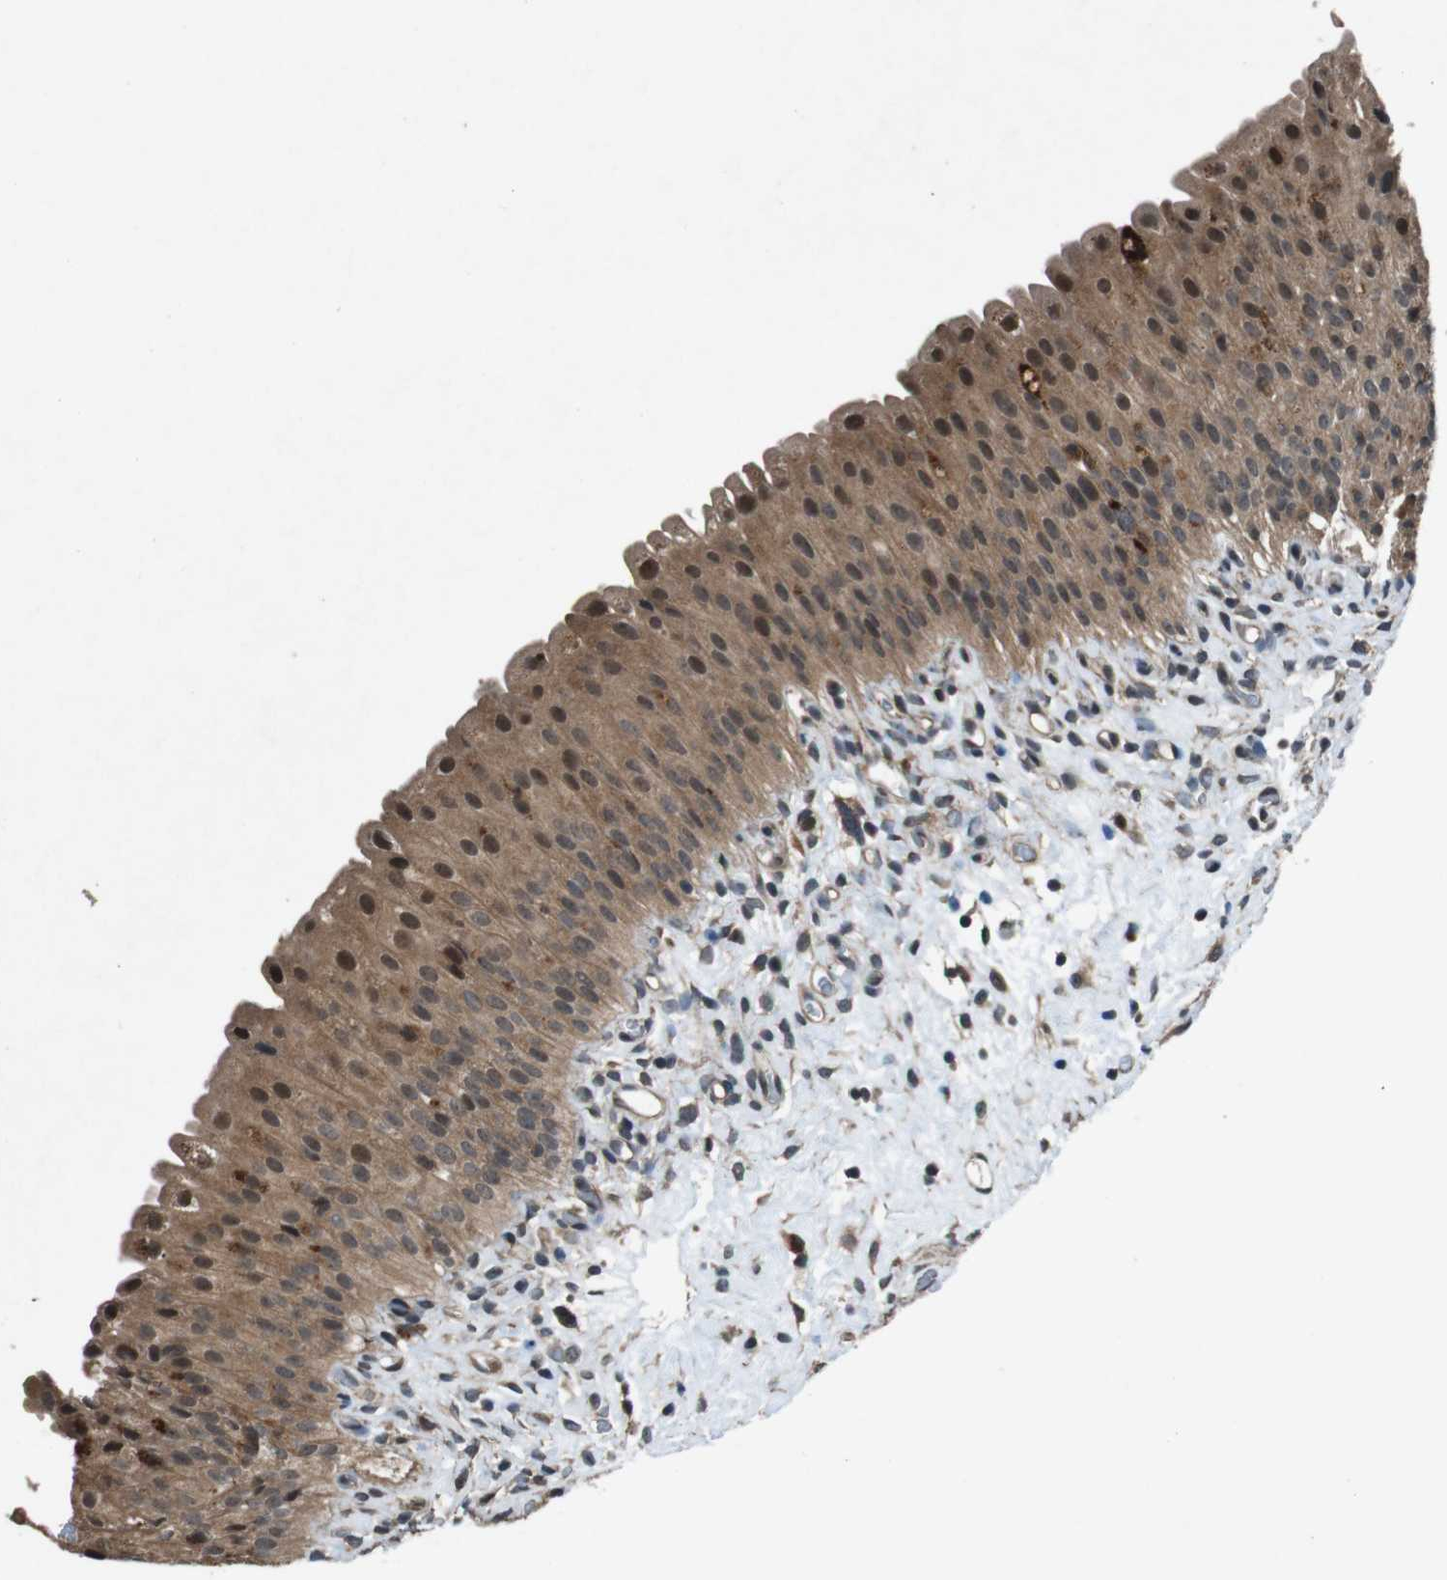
{"staining": {"intensity": "moderate", "quantity": ">75%", "location": "cytoplasmic/membranous,nuclear"}, "tissue": "urinary bladder", "cell_type": "Urothelial cells", "image_type": "normal", "snomed": [{"axis": "morphology", "description": "Normal tissue, NOS"}, {"axis": "morphology", "description": "Urothelial carcinoma, High grade"}, {"axis": "topography", "description": "Urinary bladder"}], "caption": "The histopathology image displays staining of unremarkable urinary bladder, revealing moderate cytoplasmic/membranous,nuclear protein staining (brown color) within urothelial cells. The staining was performed using DAB (3,3'-diaminobenzidine), with brown indicating positive protein expression. Nuclei are stained blue with hematoxylin.", "gene": "SOCS1", "patient": {"sex": "male", "age": 46}}